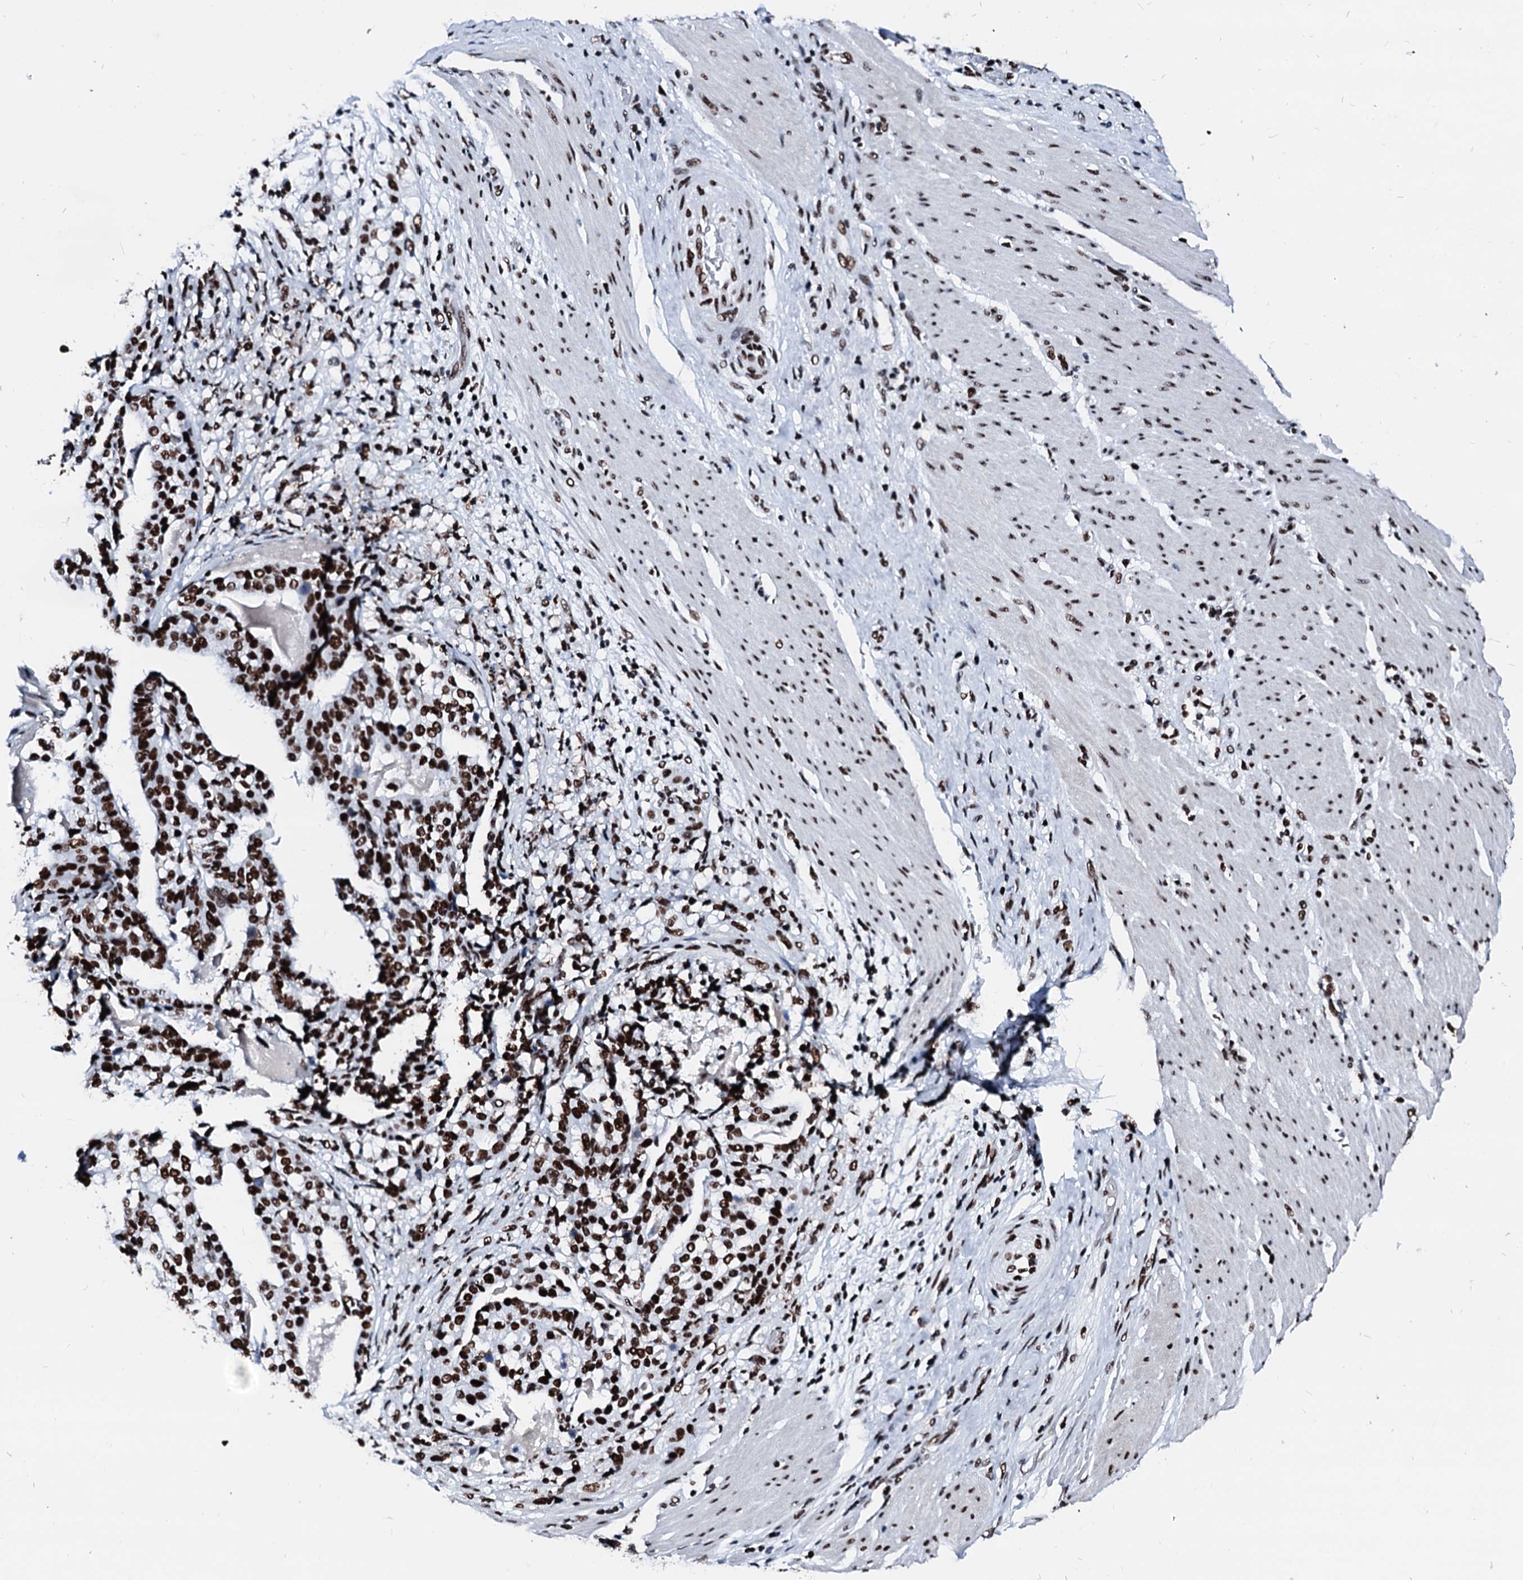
{"staining": {"intensity": "strong", "quantity": ">75%", "location": "nuclear"}, "tissue": "stomach cancer", "cell_type": "Tumor cells", "image_type": "cancer", "snomed": [{"axis": "morphology", "description": "Adenocarcinoma, NOS"}, {"axis": "topography", "description": "Stomach"}], "caption": "A brown stain shows strong nuclear staining of a protein in adenocarcinoma (stomach) tumor cells.", "gene": "RALY", "patient": {"sex": "male", "age": 48}}